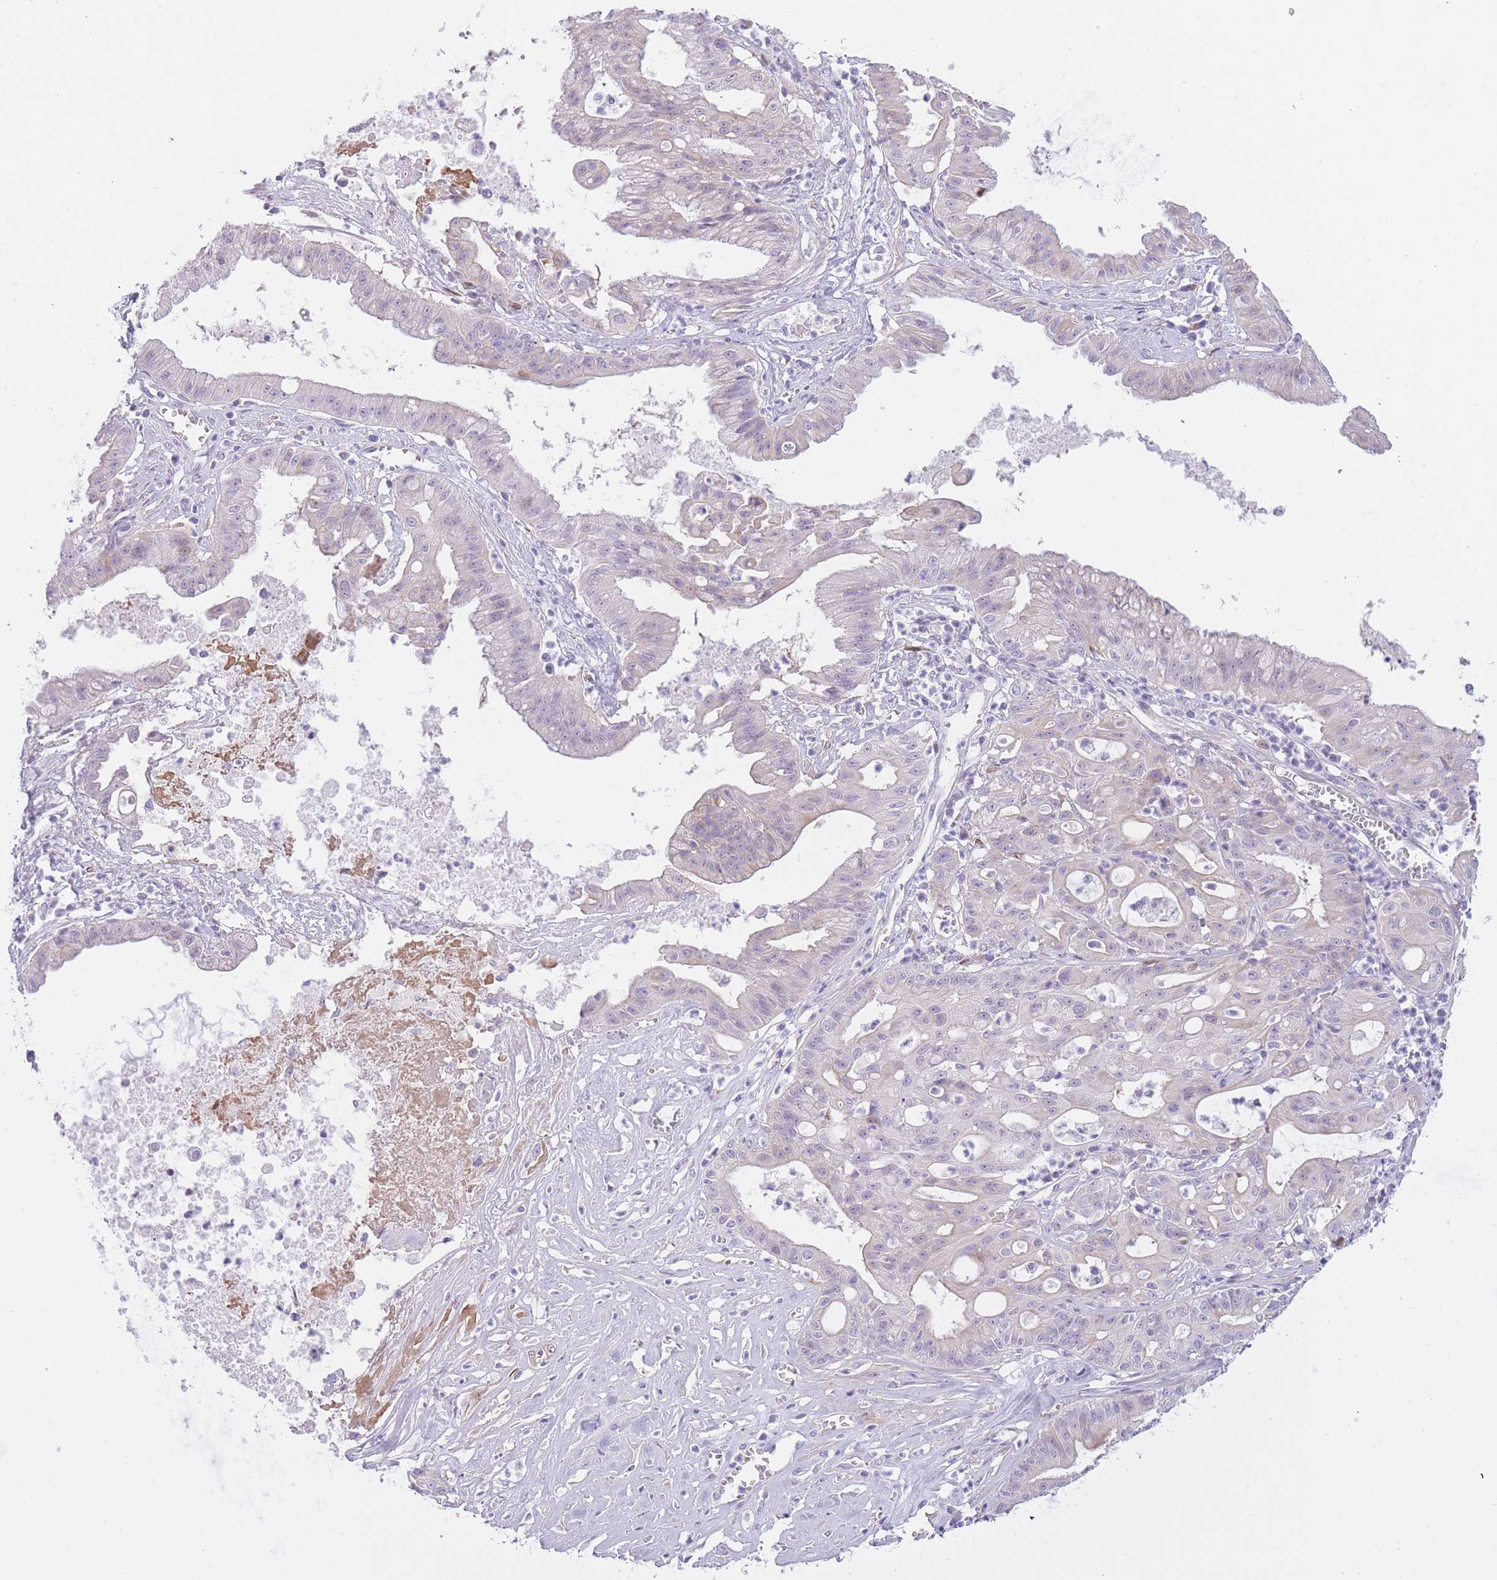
{"staining": {"intensity": "negative", "quantity": "none", "location": "none"}, "tissue": "ovarian cancer", "cell_type": "Tumor cells", "image_type": "cancer", "snomed": [{"axis": "morphology", "description": "Cystadenocarcinoma, mucinous, NOS"}, {"axis": "topography", "description": "Ovary"}], "caption": "Tumor cells show no significant positivity in mucinous cystadenocarcinoma (ovarian).", "gene": "IMPG1", "patient": {"sex": "female", "age": 70}}